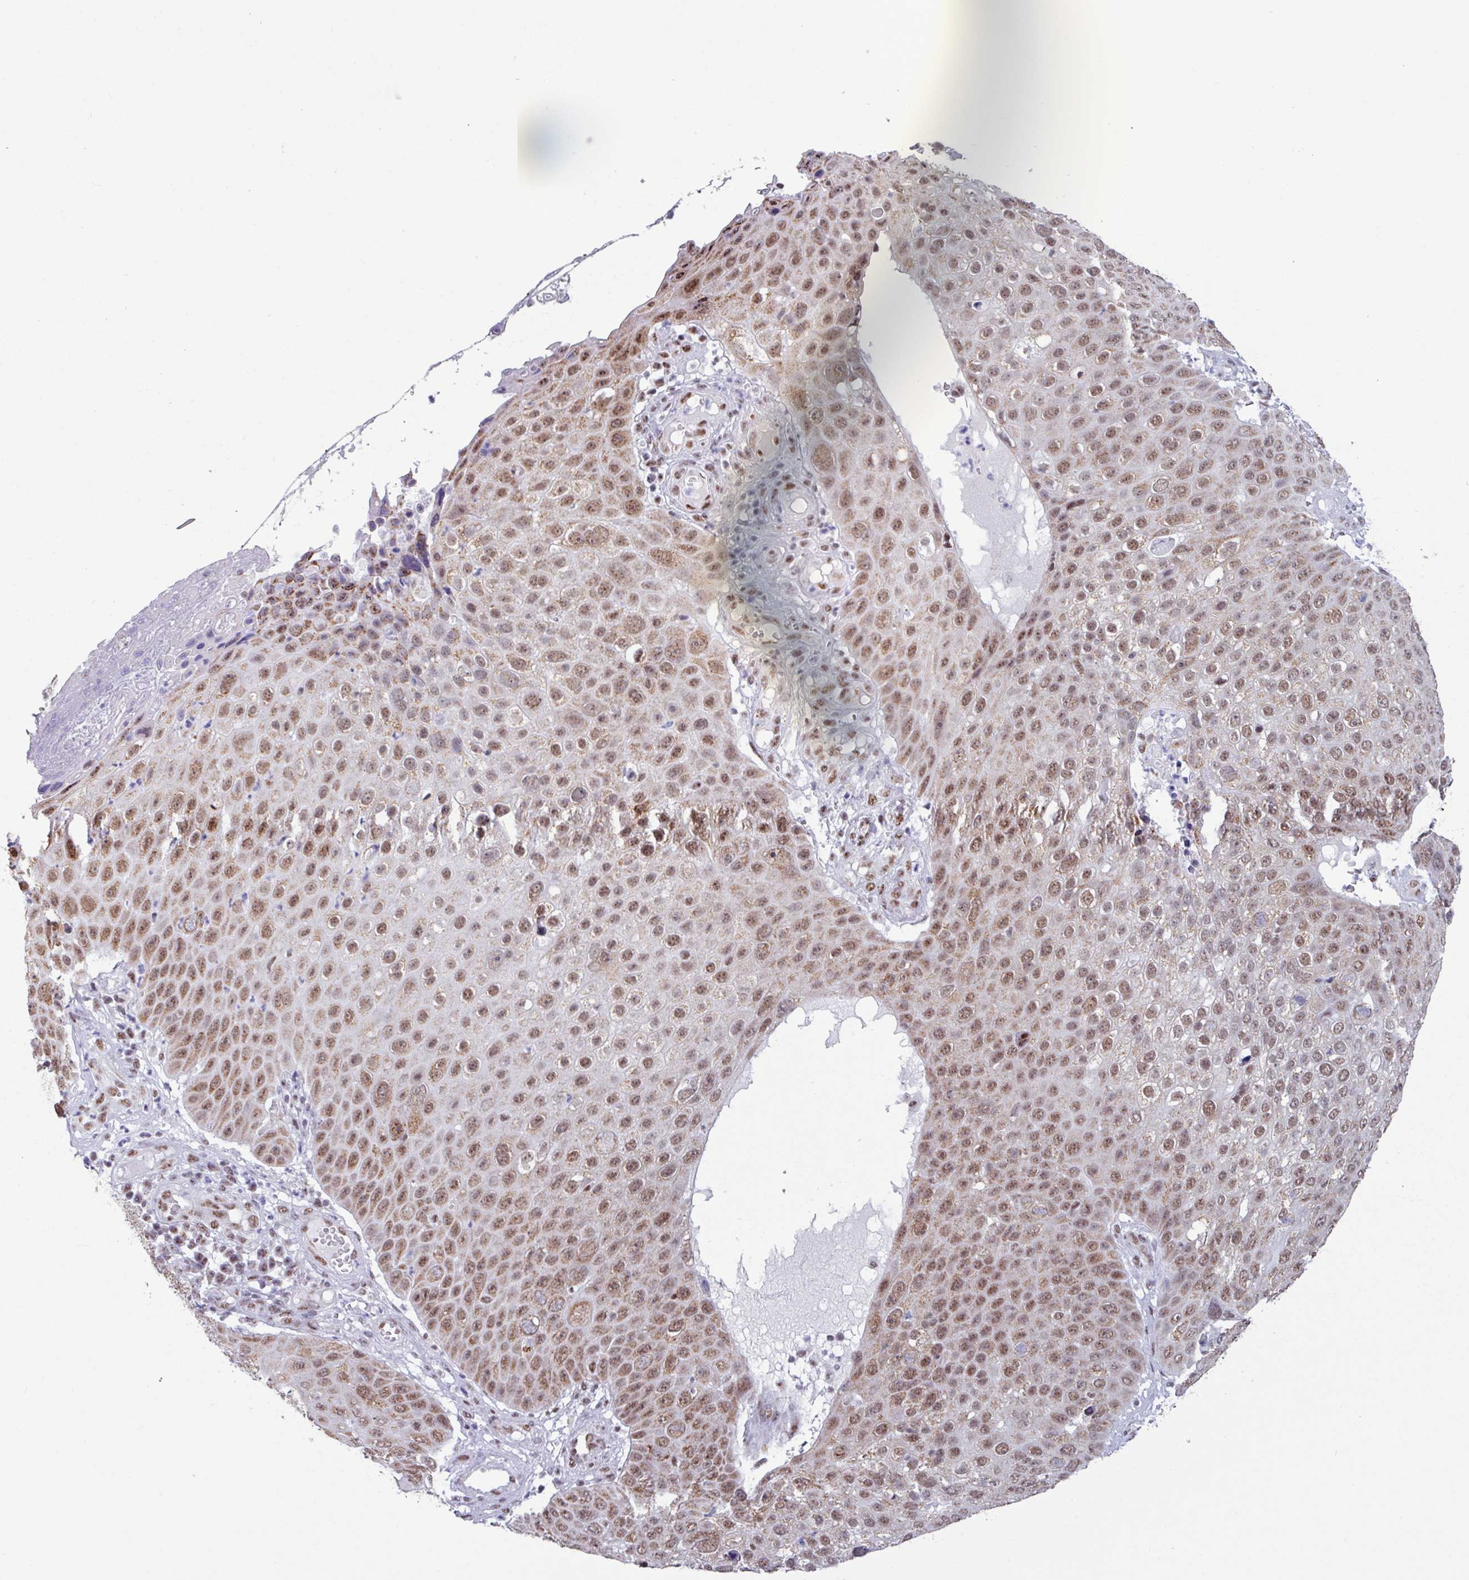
{"staining": {"intensity": "moderate", "quantity": ">75%", "location": "cytoplasmic/membranous,nuclear"}, "tissue": "skin cancer", "cell_type": "Tumor cells", "image_type": "cancer", "snomed": [{"axis": "morphology", "description": "Squamous cell carcinoma, NOS"}, {"axis": "topography", "description": "Skin"}], "caption": "Human squamous cell carcinoma (skin) stained with a brown dye shows moderate cytoplasmic/membranous and nuclear positive expression in about >75% of tumor cells.", "gene": "PUF60", "patient": {"sex": "male", "age": 71}}